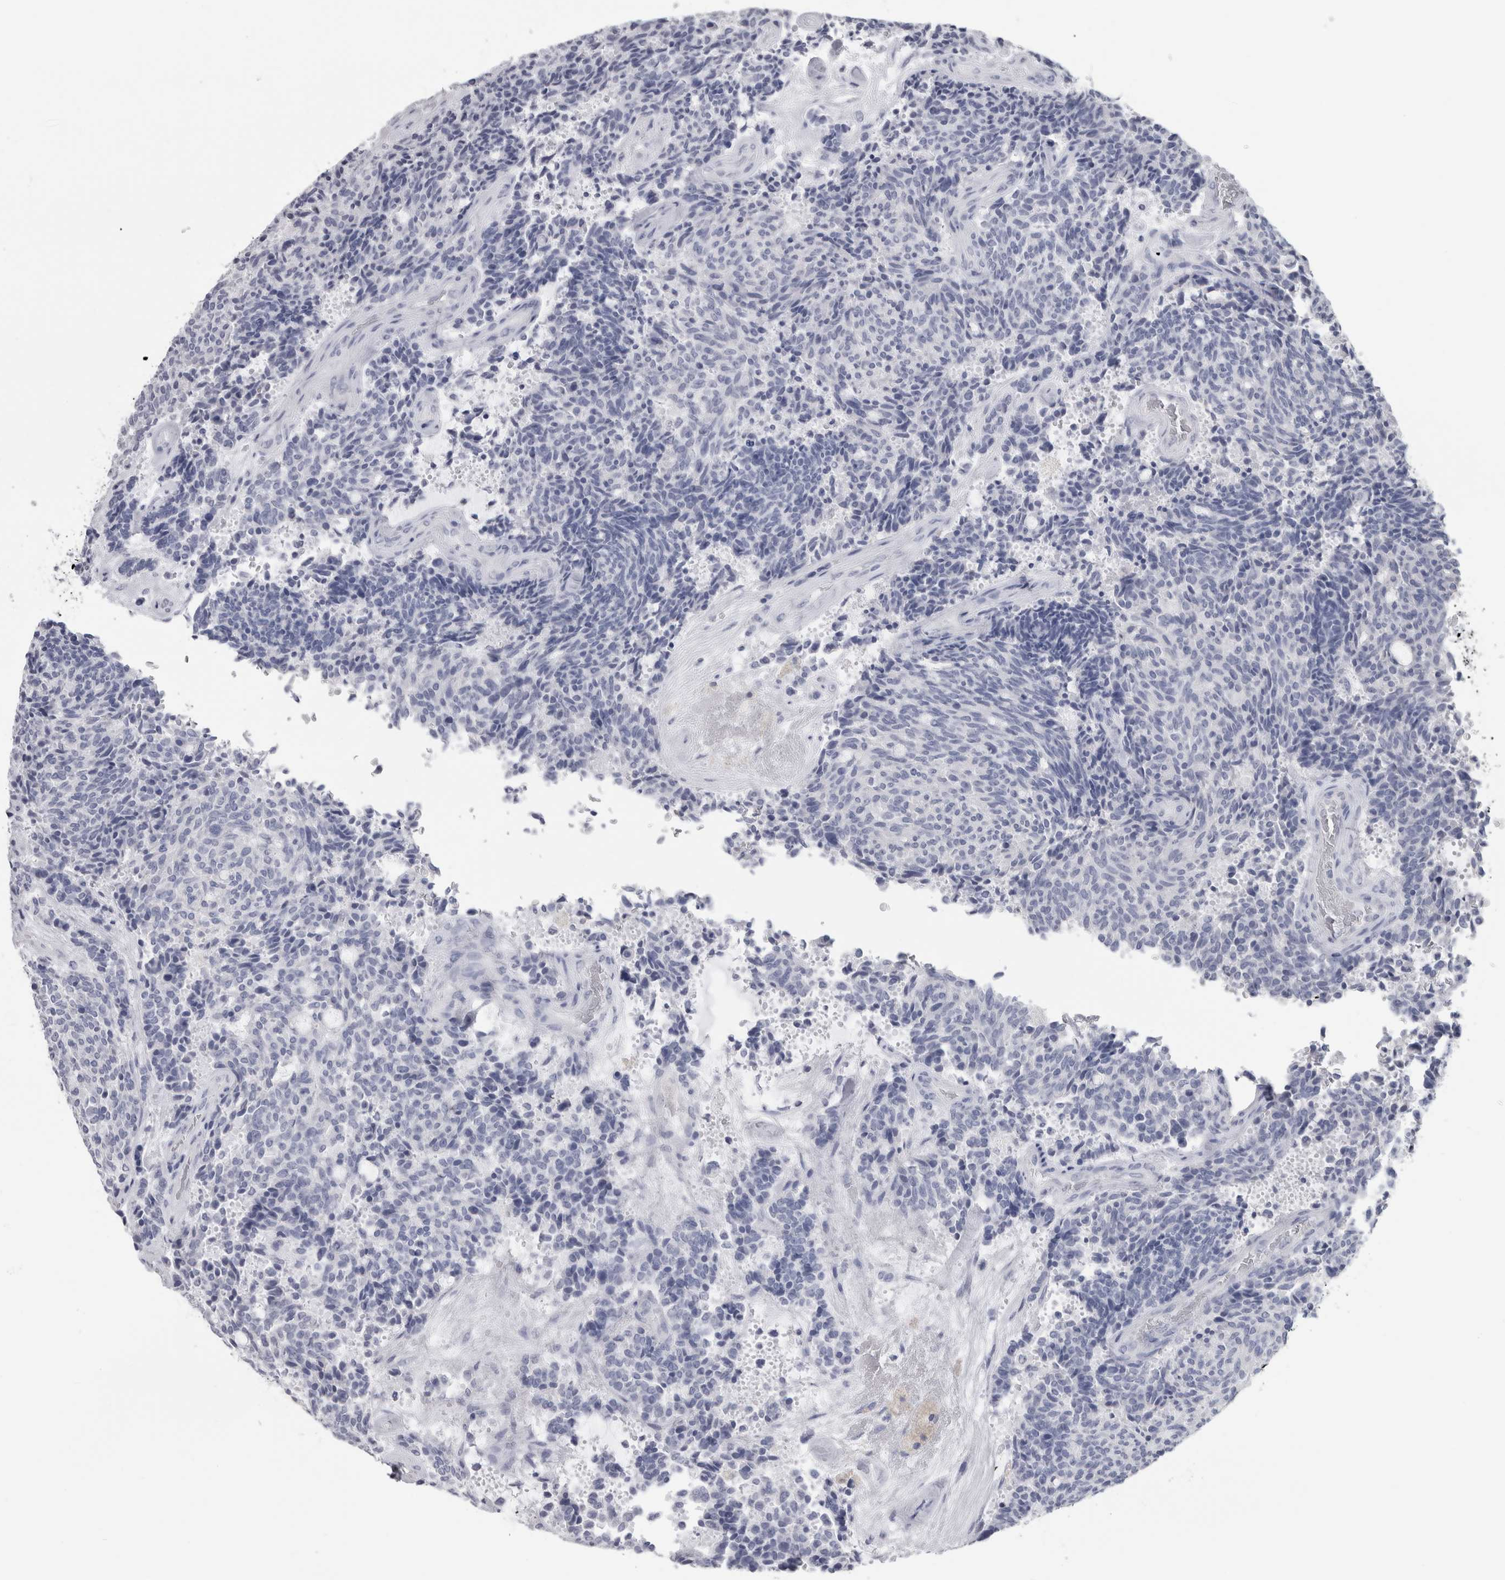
{"staining": {"intensity": "negative", "quantity": "none", "location": "none"}, "tissue": "carcinoid", "cell_type": "Tumor cells", "image_type": "cancer", "snomed": [{"axis": "morphology", "description": "Carcinoid, malignant, NOS"}, {"axis": "topography", "description": "Pancreas"}], "caption": "There is no significant staining in tumor cells of malignant carcinoid.", "gene": "PTH", "patient": {"sex": "female", "age": 54}}